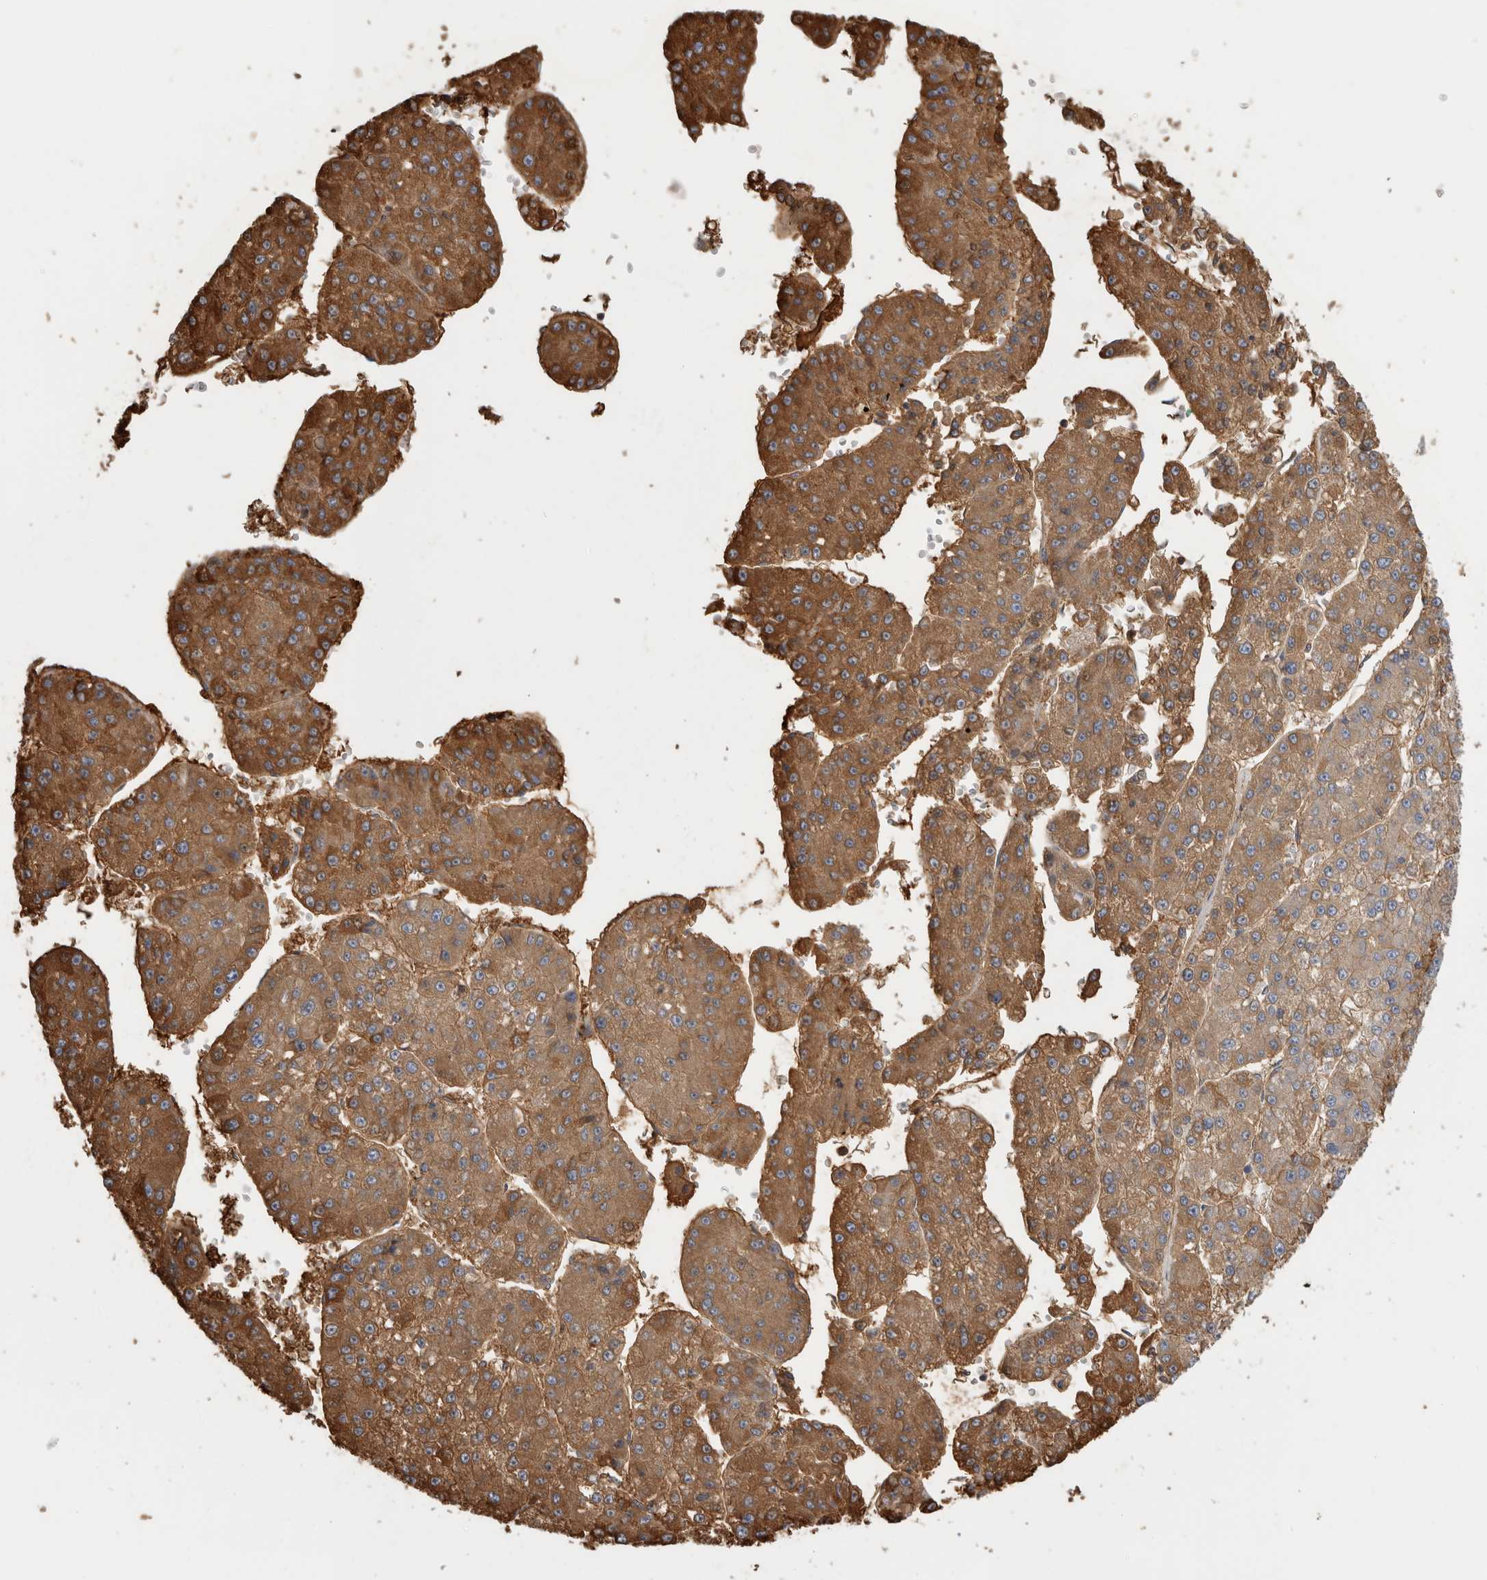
{"staining": {"intensity": "moderate", "quantity": ">75%", "location": "cytoplasmic/membranous"}, "tissue": "liver cancer", "cell_type": "Tumor cells", "image_type": "cancer", "snomed": [{"axis": "morphology", "description": "Carcinoma, Hepatocellular, NOS"}, {"axis": "topography", "description": "Liver"}], "caption": "Immunohistochemical staining of liver cancer exhibits moderate cytoplasmic/membranous protein positivity in about >75% of tumor cells. (brown staining indicates protein expression, while blue staining denotes nuclei).", "gene": "TBCE", "patient": {"sex": "female", "age": 73}}